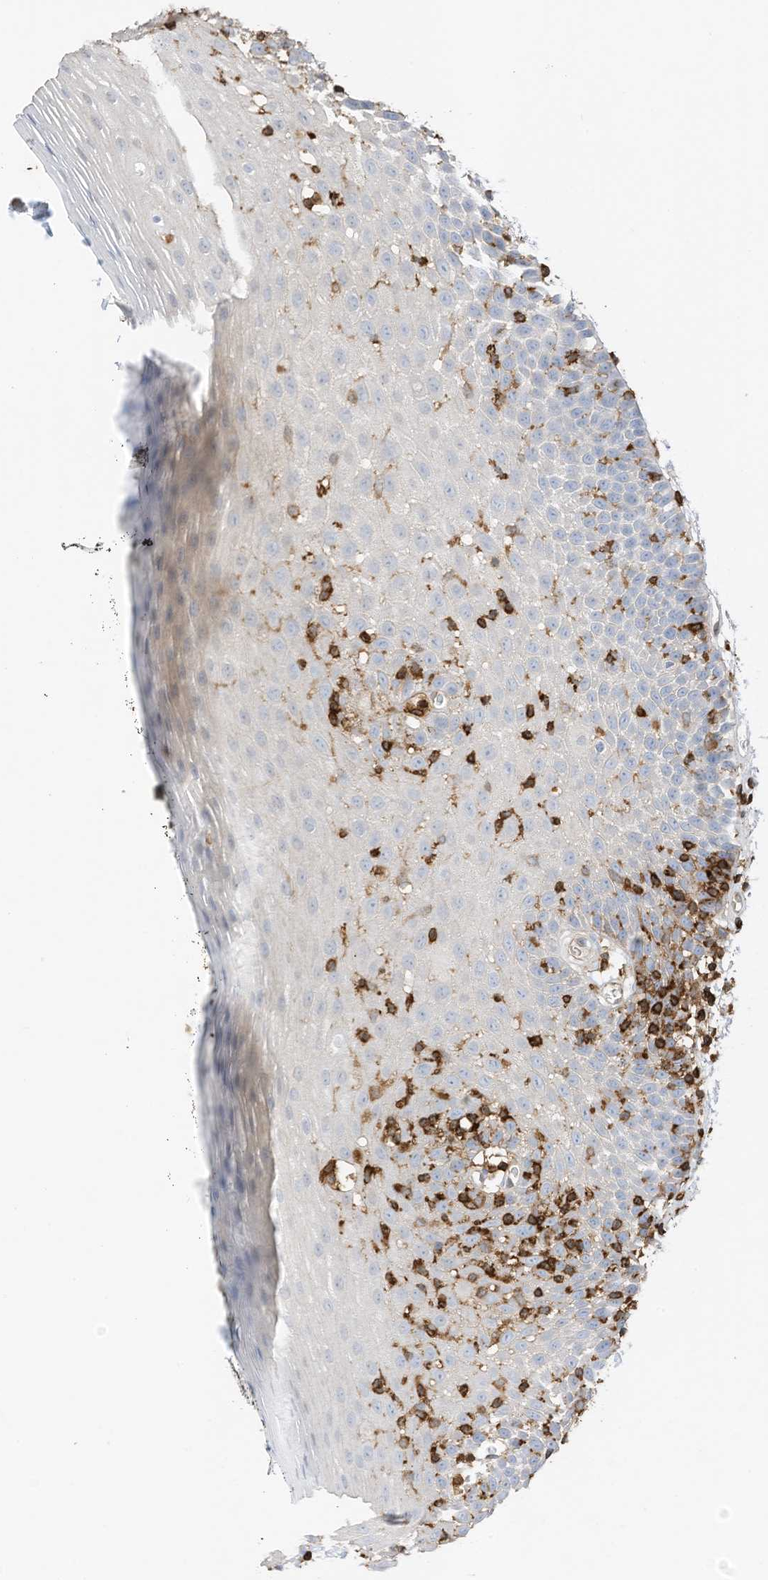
{"staining": {"intensity": "negative", "quantity": "none", "location": "none"}, "tissue": "oral mucosa", "cell_type": "Squamous epithelial cells", "image_type": "normal", "snomed": [{"axis": "morphology", "description": "Normal tissue, NOS"}, {"axis": "topography", "description": "Oral tissue"}], "caption": "Protein analysis of normal oral mucosa exhibits no significant positivity in squamous epithelial cells. (Immunohistochemistry, brightfield microscopy, high magnification).", "gene": "ARHGAP25", "patient": {"sex": "male", "age": 74}}